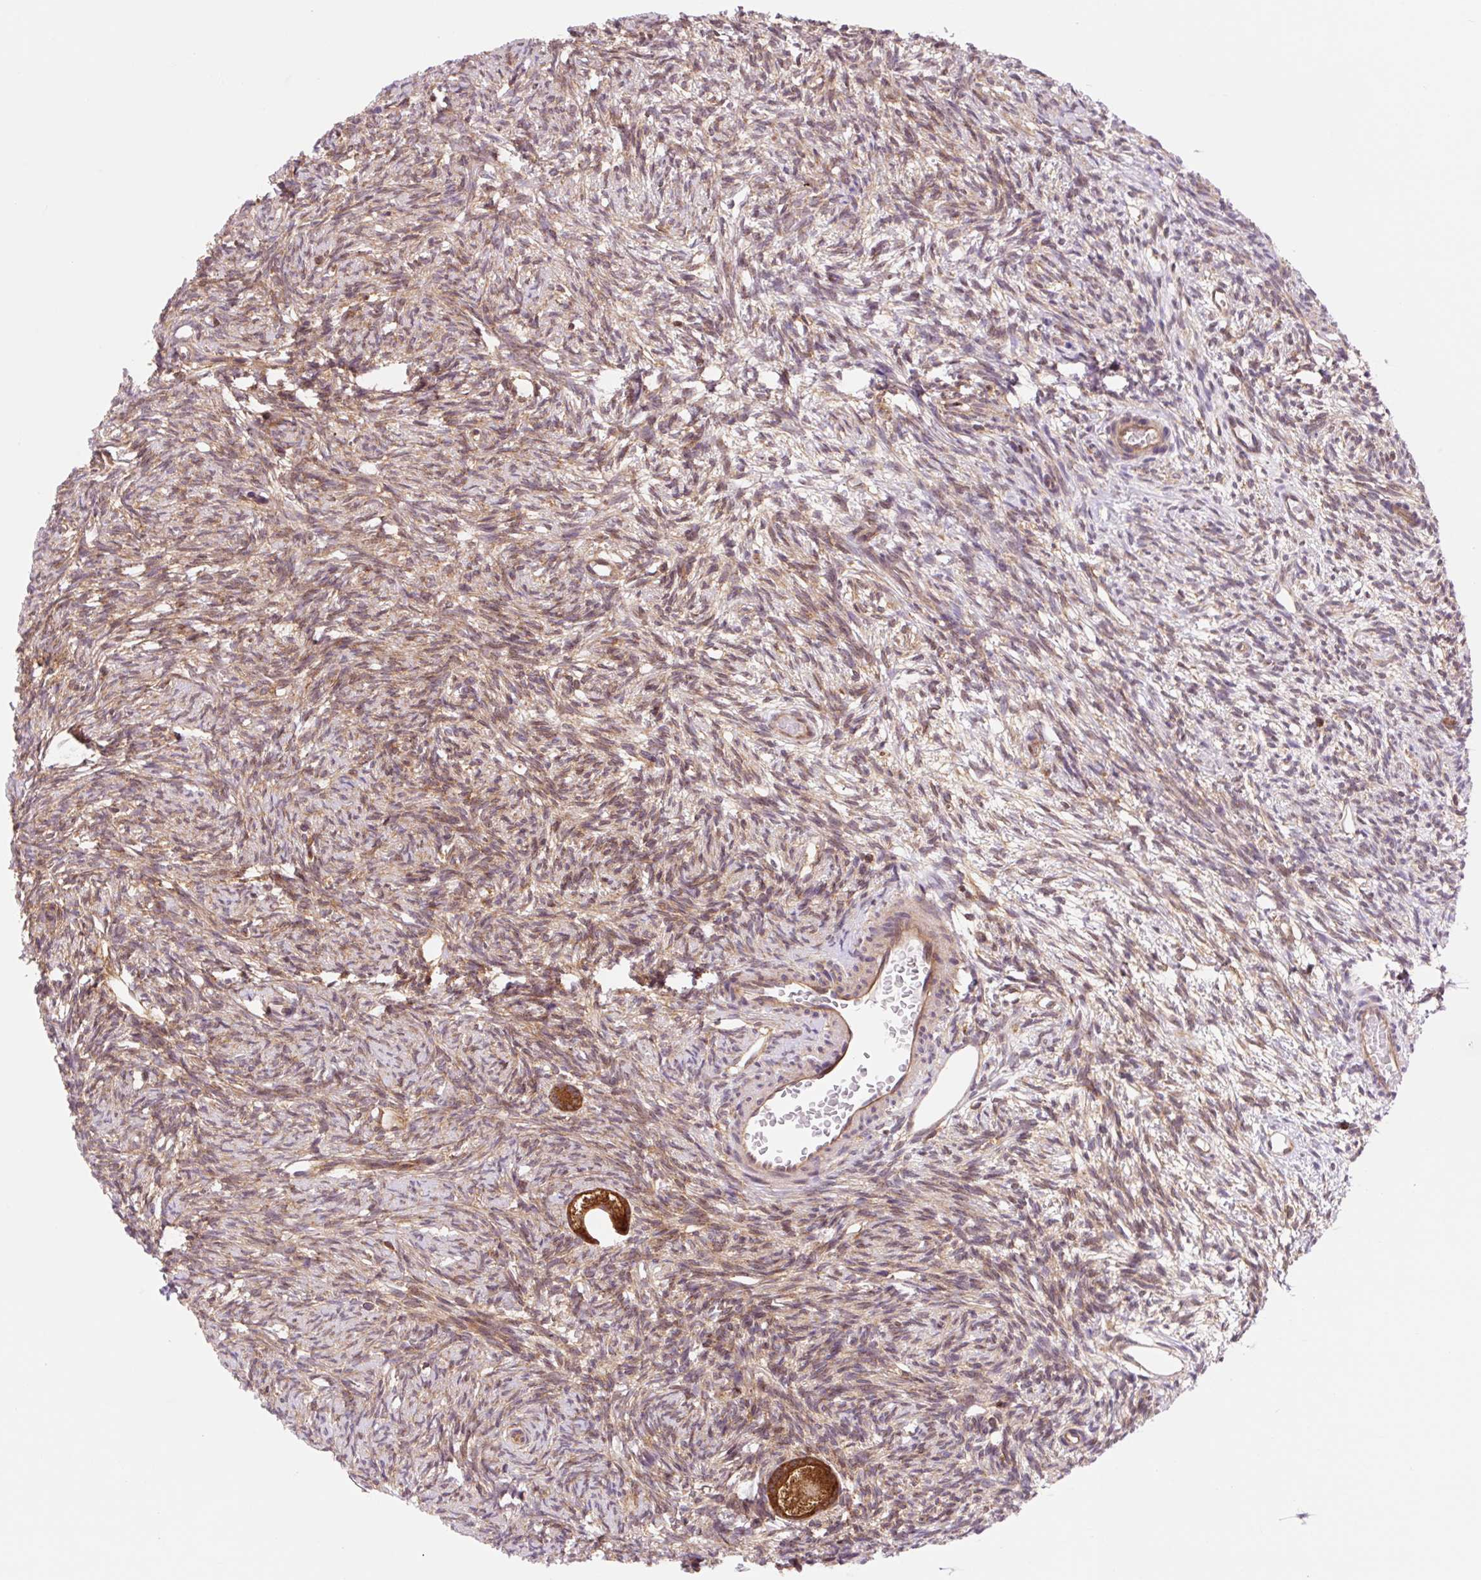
{"staining": {"intensity": "strong", "quantity": ">75%", "location": "cytoplasmic/membranous"}, "tissue": "ovary", "cell_type": "Follicle cells", "image_type": "normal", "snomed": [{"axis": "morphology", "description": "Normal tissue, NOS"}, {"axis": "topography", "description": "Ovary"}], "caption": "Brown immunohistochemical staining in benign human ovary demonstrates strong cytoplasmic/membranous expression in approximately >75% of follicle cells.", "gene": "VPS4A", "patient": {"sex": "female", "age": 33}}